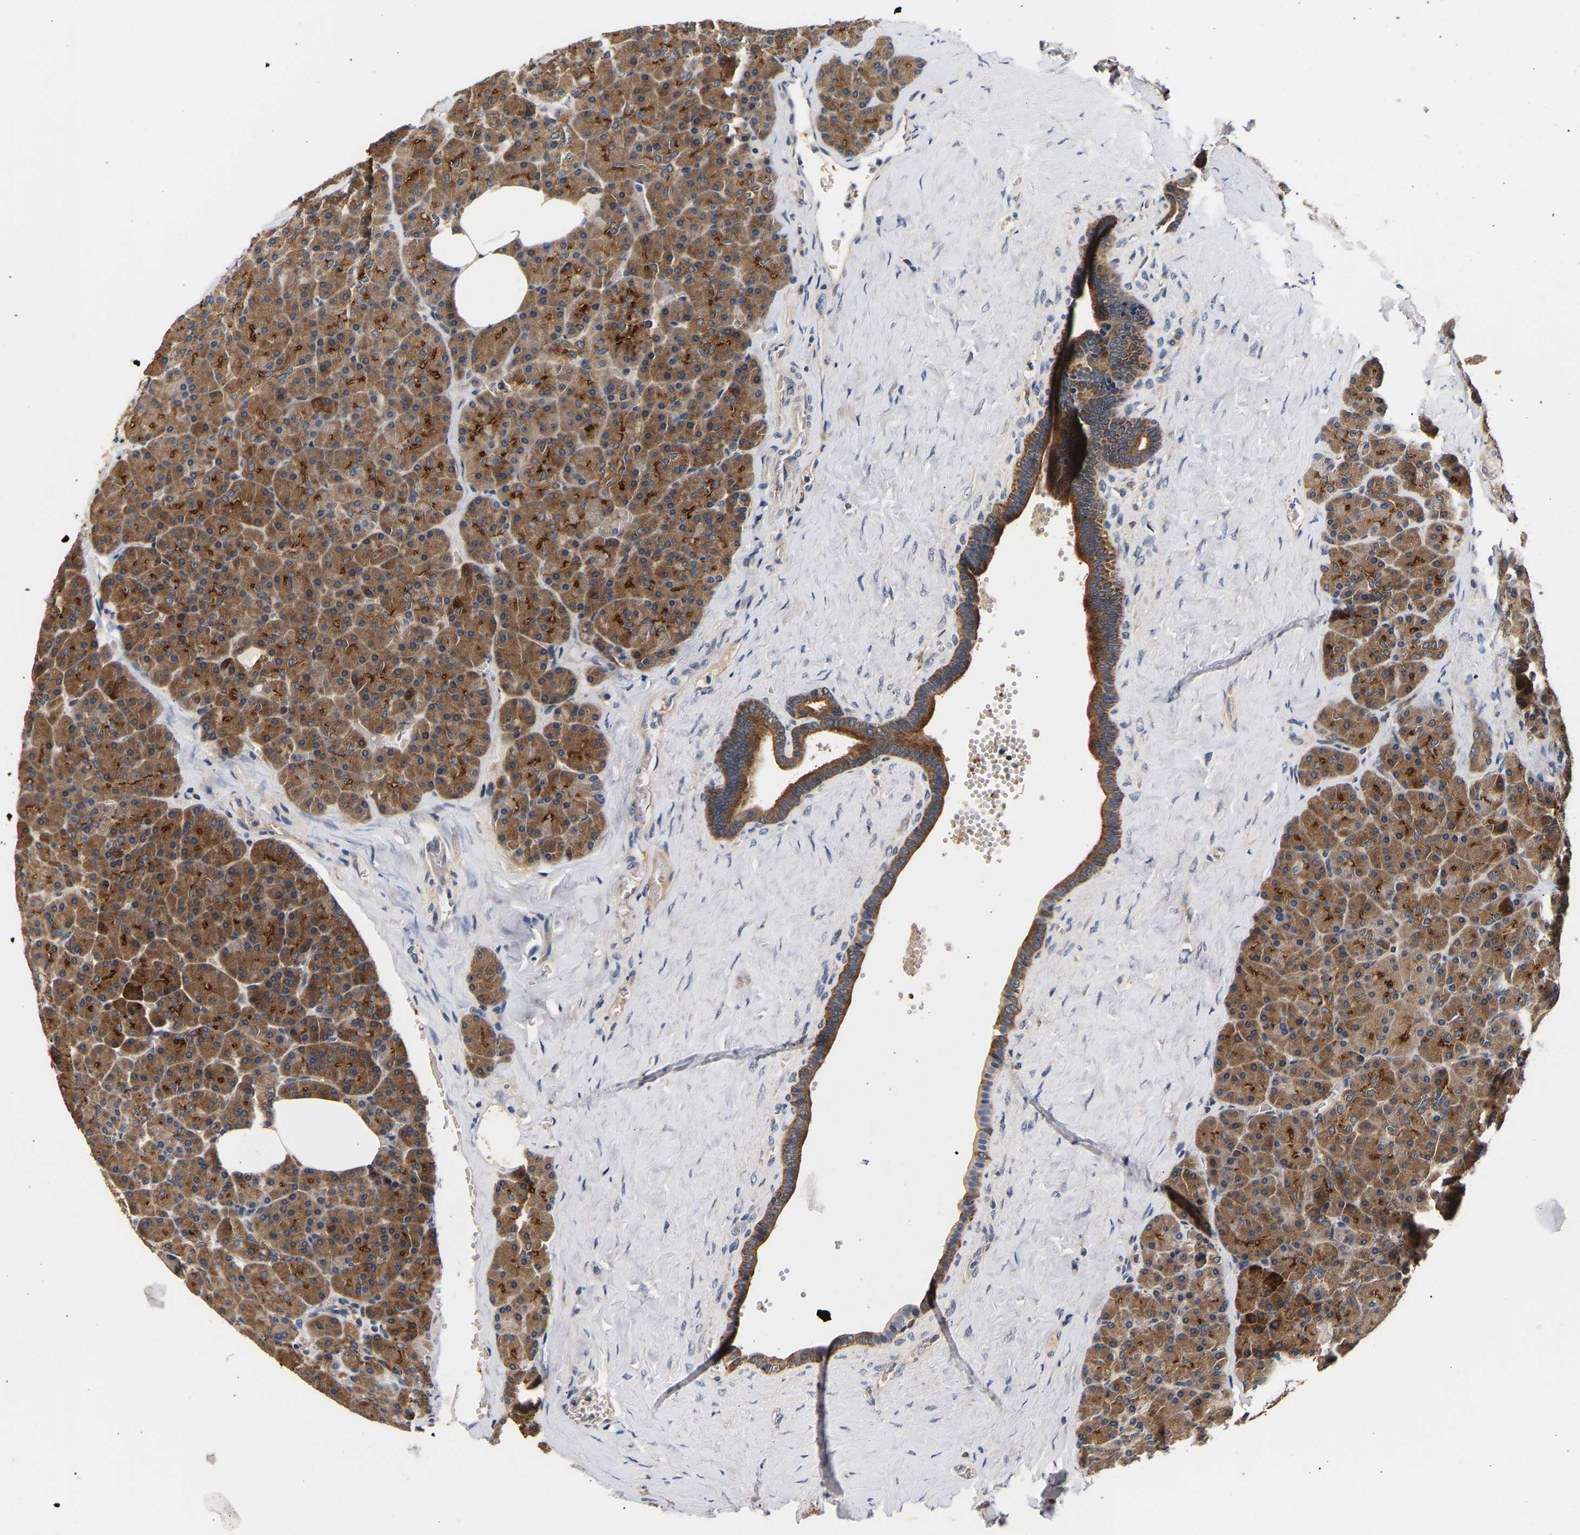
{"staining": {"intensity": "strong", "quantity": ">75%", "location": "cytoplasmic/membranous"}, "tissue": "pancreas", "cell_type": "Exocrine glandular cells", "image_type": "normal", "snomed": [{"axis": "morphology", "description": "Normal tissue, NOS"}, {"axis": "morphology", "description": "Carcinoid, malignant, NOS"}, {"axis": "topography", "description": "Pancreas"}], "caption": "A photomicrograph of pancreas stained for a protein exhibits strong cytoplasmic/membranous brown staining in exocrine glandular cells.", "gene": "LRBA", "patient": {"sex": "female", "age": 35}}